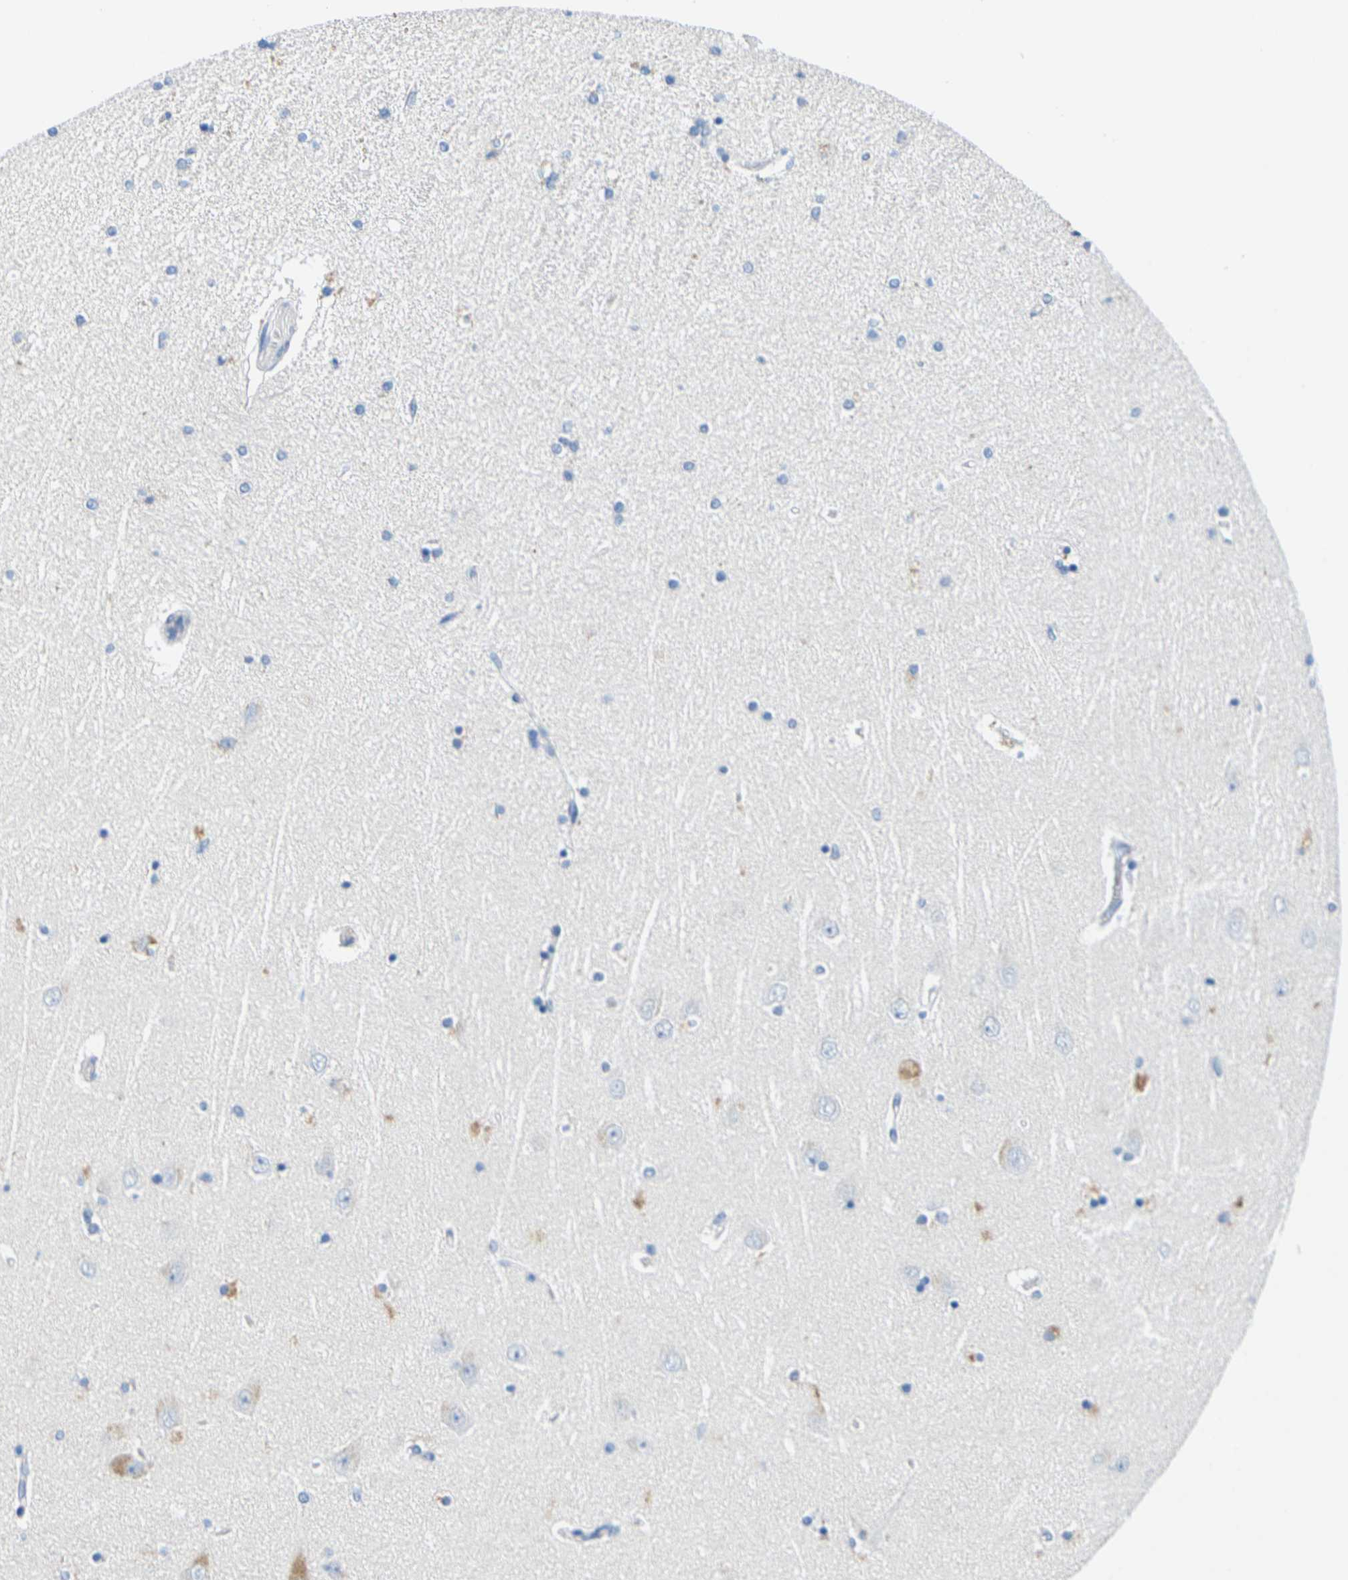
{"staining": {"intensity": "negative", "quantity": "none", "location": "none"}, "tissue": "hippocampus", "cell_type": "Glial cells", "image_type": "normal", "snomed": [{"axis": "morphology", "description": "Normal tissue, NOS"}, {"axis": "topography", "description": "Hippocampus"}], "caption": "The histopathology image displays no staining of glial cells in benign hippocampus. (Brightfield microscopy of DAB immunohistochemistry at high magnification).", "gene": "CDK2", "patient": {"sex": "female", "age": 54}}